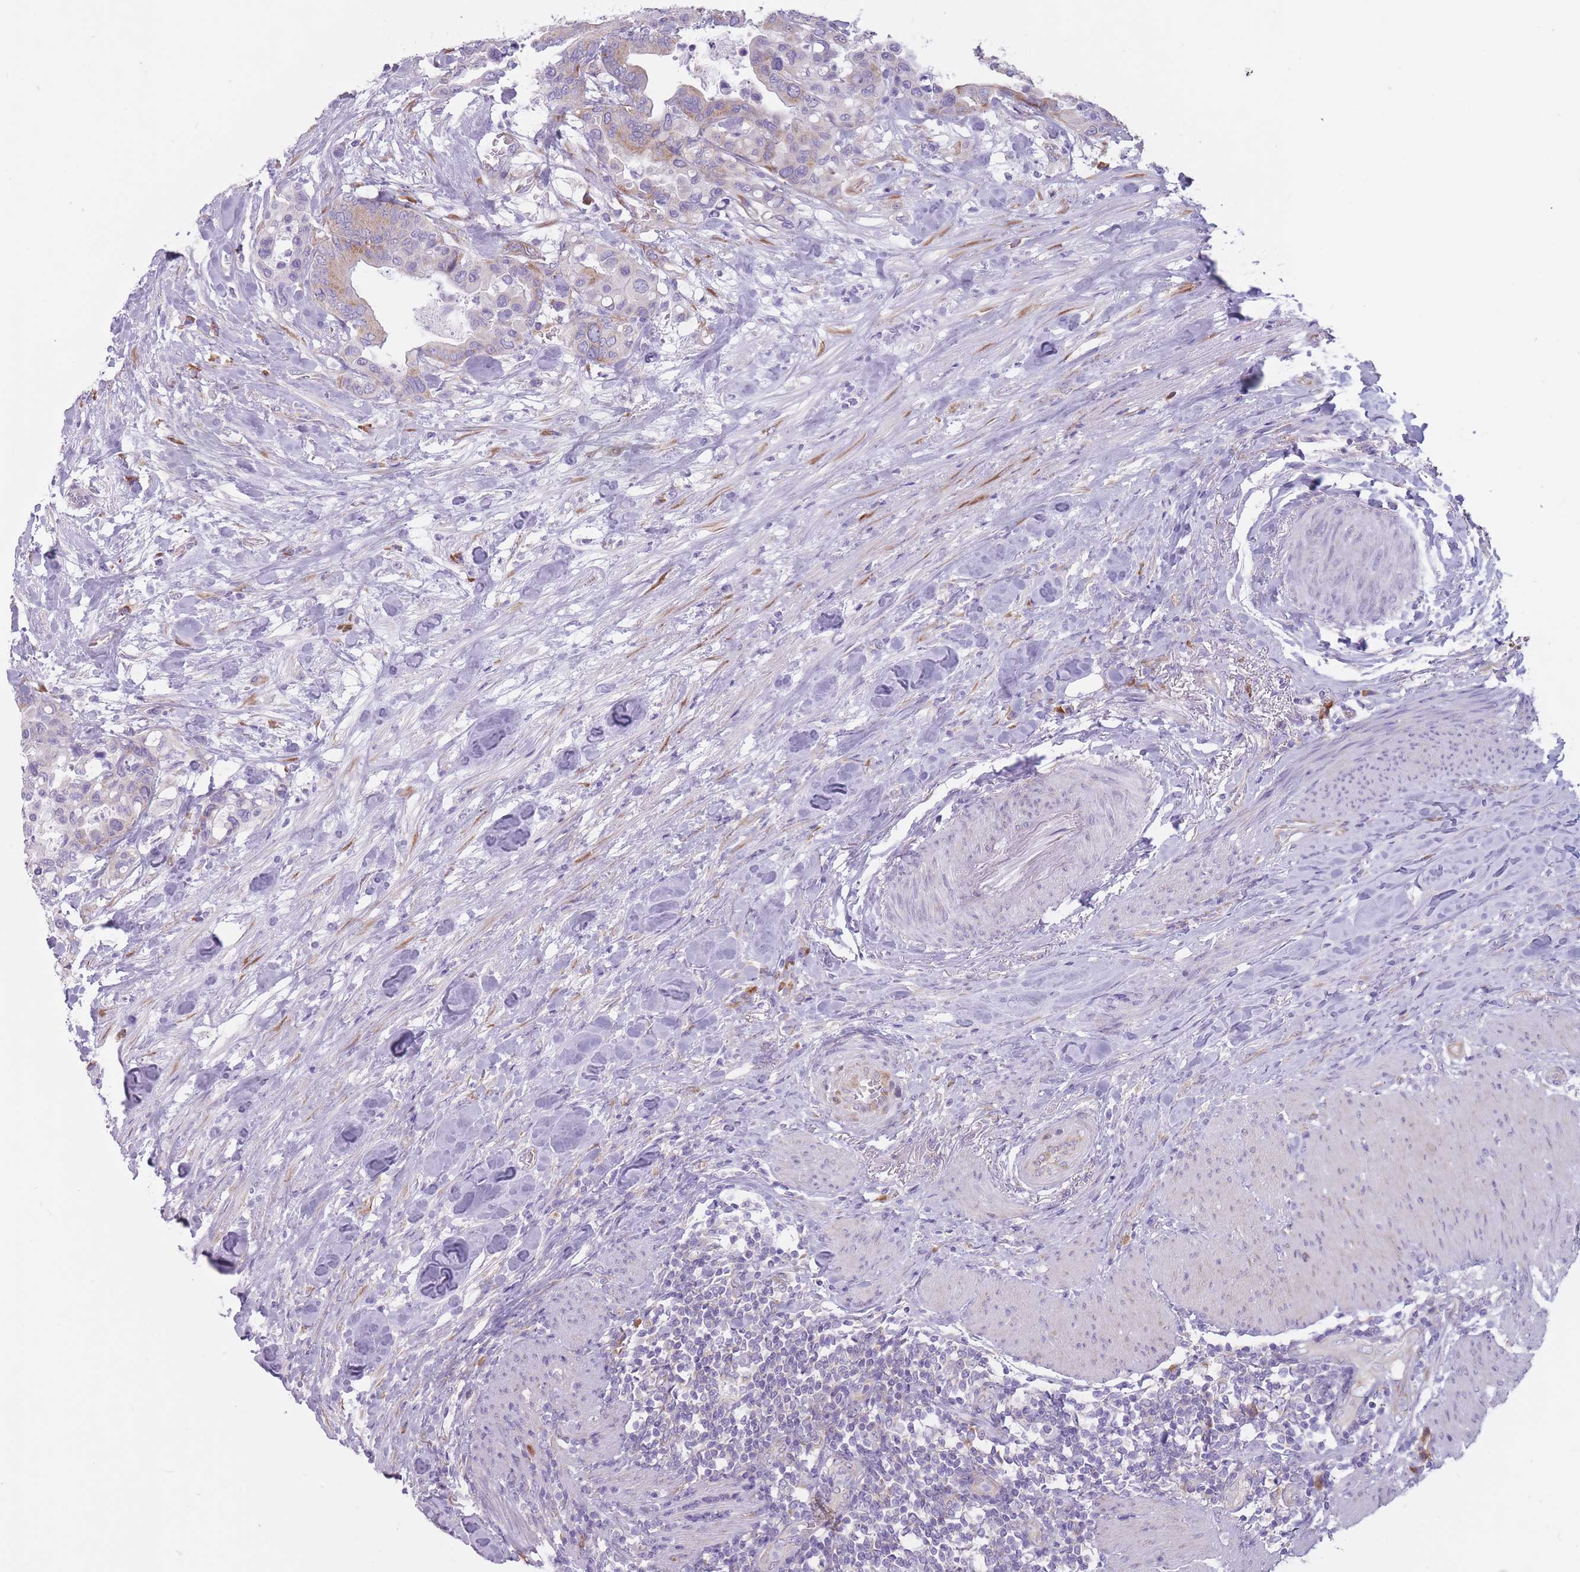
{"staining": {"intensity": "moderate", "quantity": "25%-75%", "location": "cytoplasmic/membranous"}, "tissue": "colorectal cancer", "cell_type": "Tumor cells", "image_type": "cancer", "snomed": [{"axis": "morphology", "description": "Adenocarcinoma, NOS"}, {"axis": "topography", "description": "Colon"}], "caption": "Colorectal cancer (adenocarcinoma) stained with IHC demonstrates moderate cytoplasmic/membranous expression in approximately 25%-75% of tumor cells. (Brightfield microscopy of DAB IHC at high magnification).", "gene": "RPL18", "patient": {"sex": "male", "age": 82}}